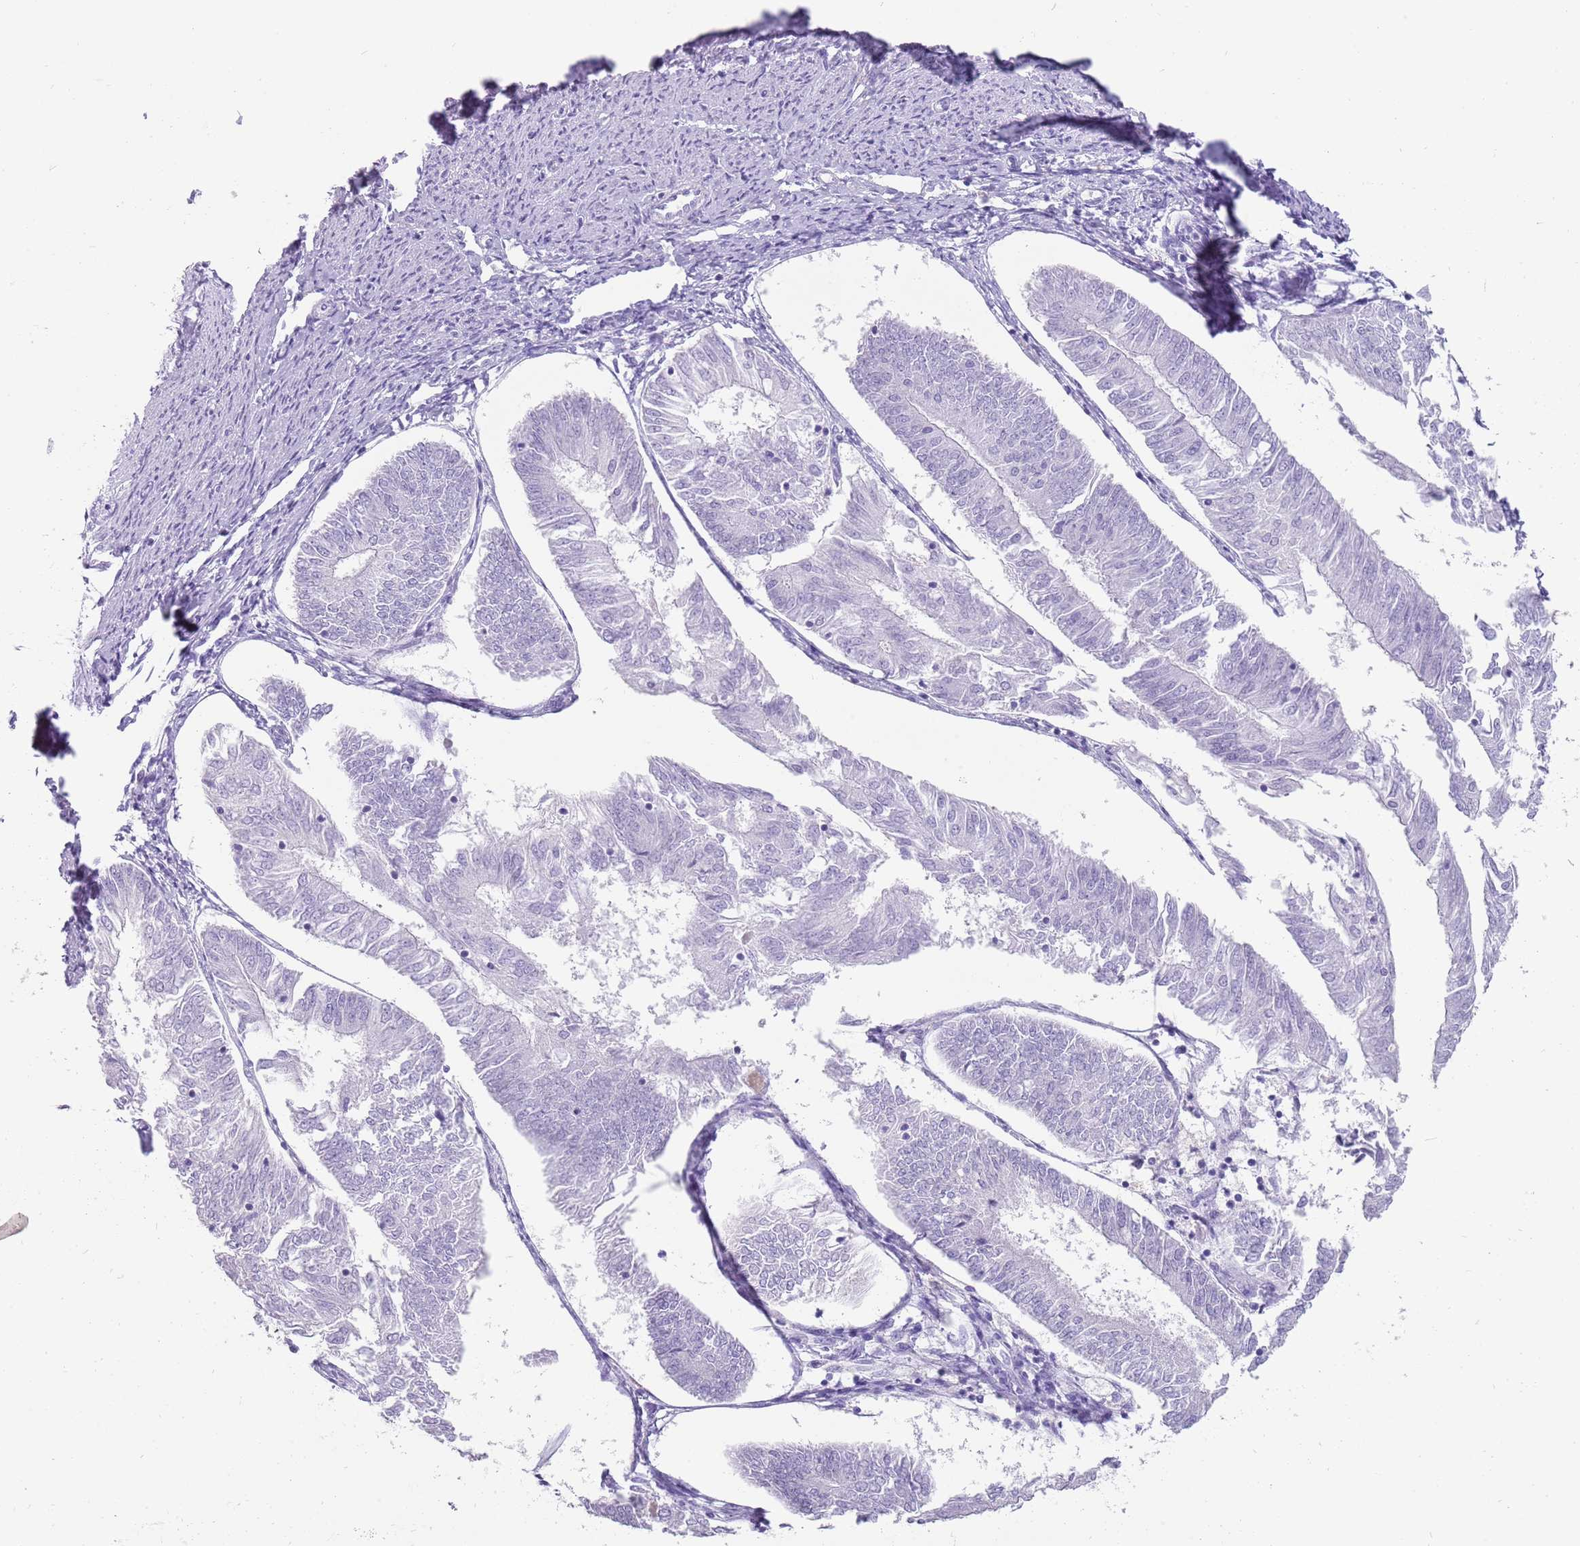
{"staining": {"intensity": "negative", "quantity": "none", "location": "none"}, "tissue": "endometrial cancer", "cell_type": "Tumor cells", "image_type": "cancer", "snomed": [{"axis": "morphology", "description": "Adenocarcinoma, NOS"}, {"axis": "topography", "description": "Endometrium"}], "caption": "A photomicrograph of endometrial cancer stained for a protein demonstrates no brown staining in tumor cells.", "gene": "NBPF3", "patient": {"sex": "female", "age": 58}}